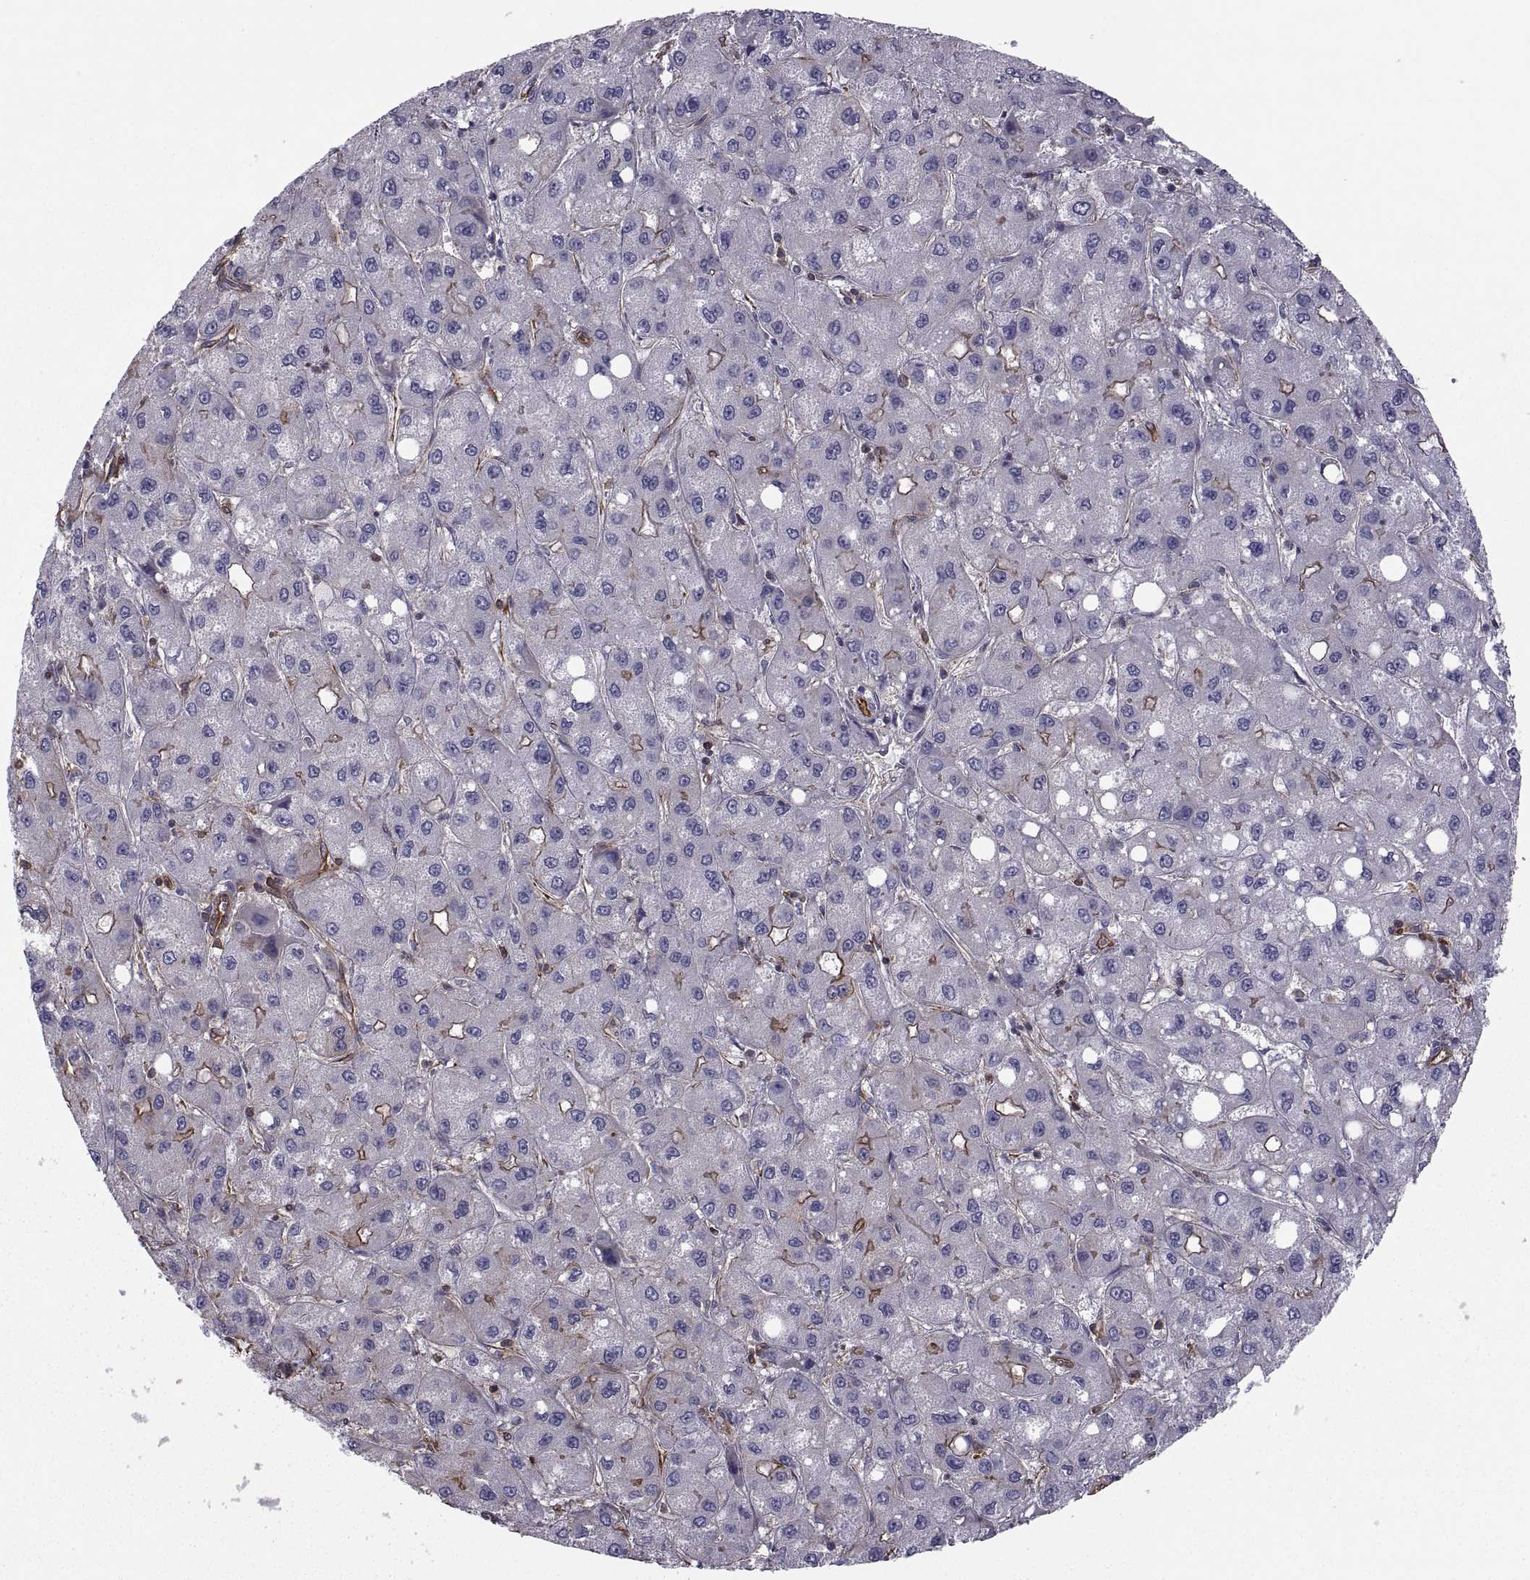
{"staining": {"intensity": "negative", "quantity": "none", "location": "none"}, "tissue": "liver cancer", "cell_type": "Tumor cells", "image_type": "cancer", "snomed": [{"axis": "morphology", "description": "Carcinoma, Hepatocellular, NOS"}, {"axis": "topography", "description": "Liver"}], "caption": "Immunohistochemistry (IHC) of human liver cancer demonstrates no staining in tumor cells.", "gene": "MYH9", "patient": {"sex": "male", "age": 73}}